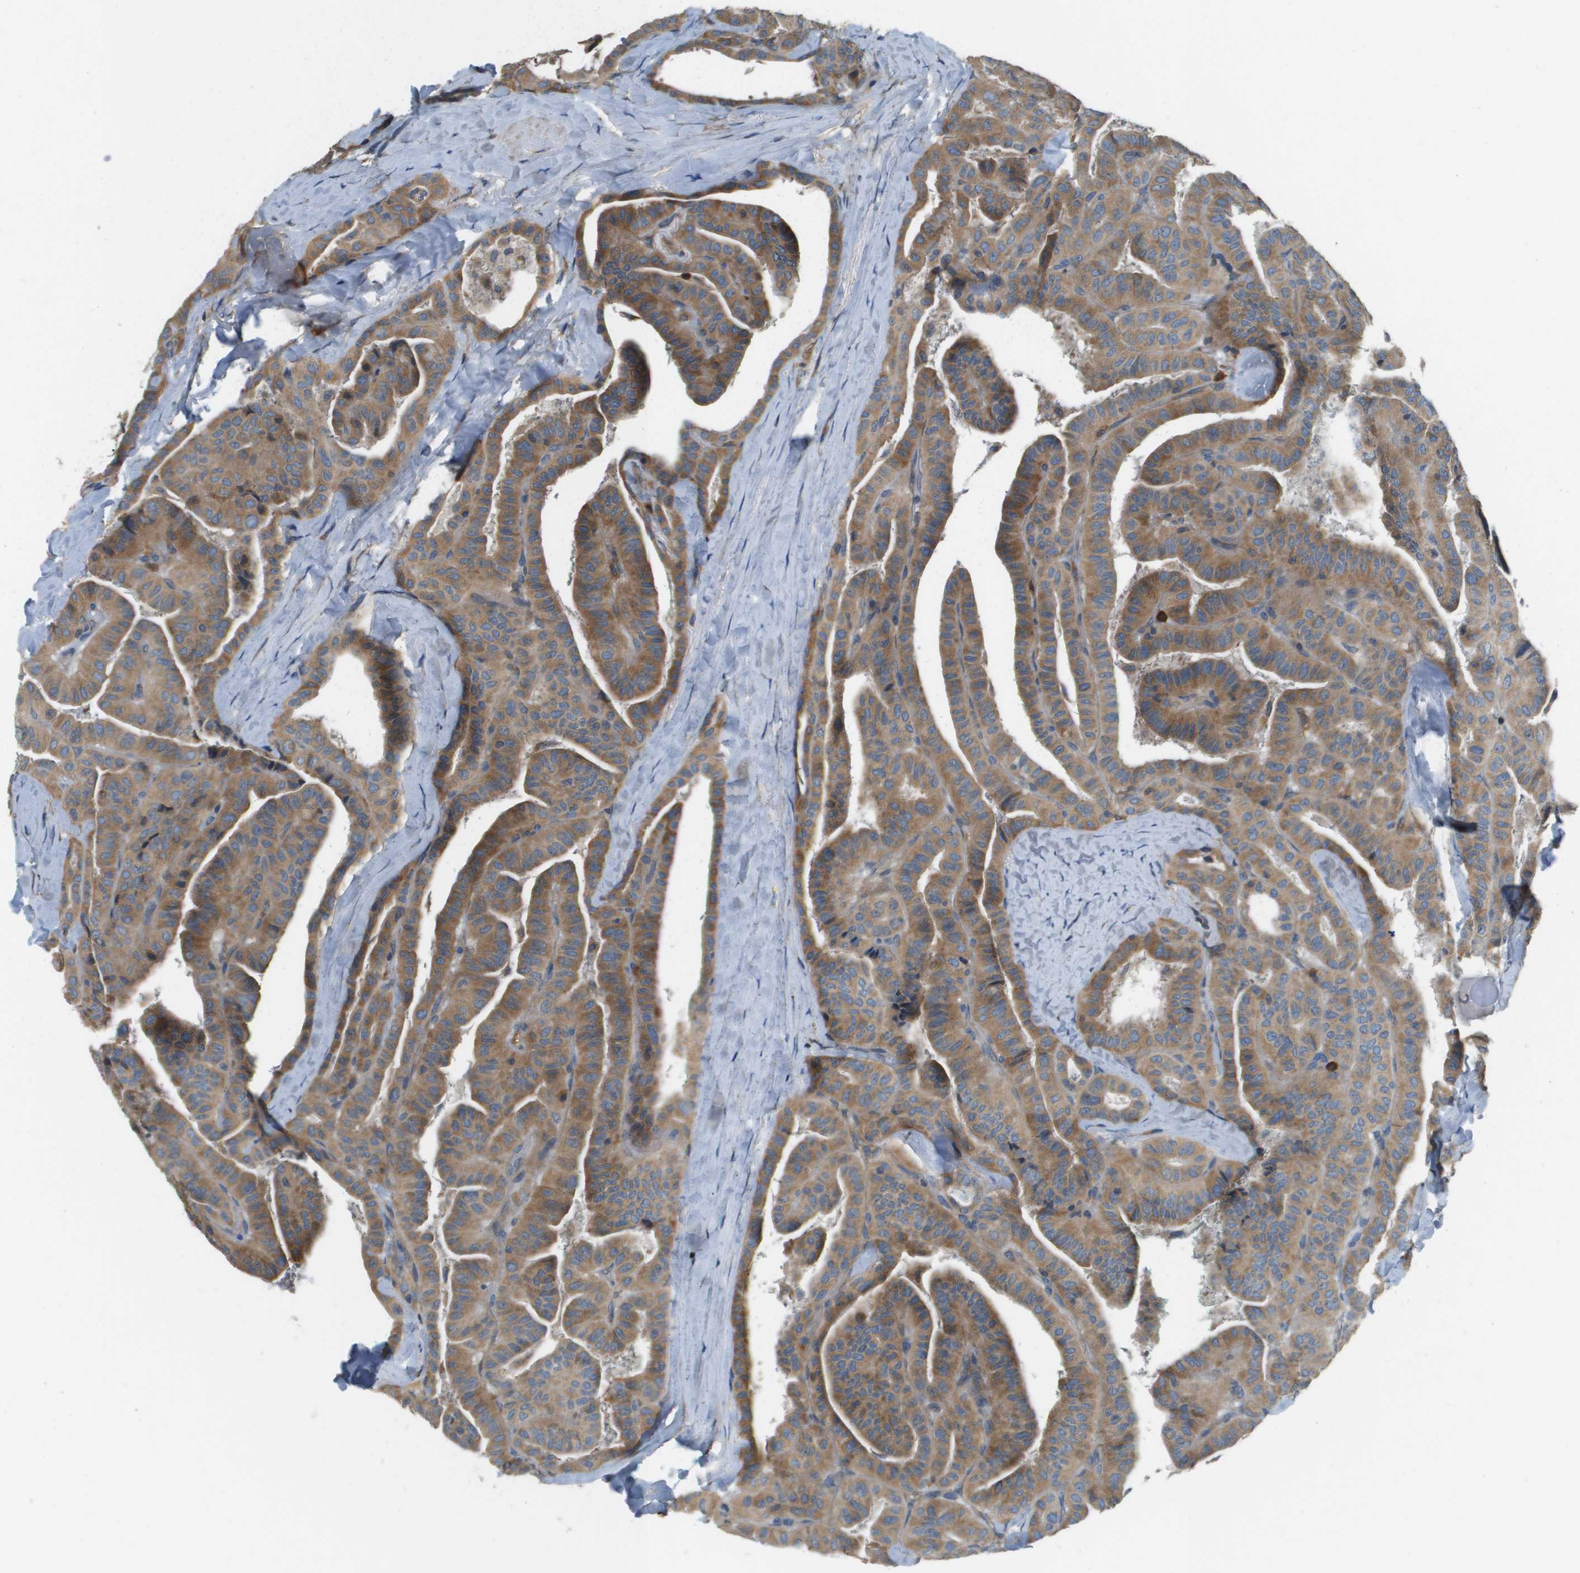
{"staining": {"intensity": "moderate", "quantity": ">75%", "location": "cytoplasmic/membranous"}, "tissue": "thyroid cancer", "cell_type": "Tumor cells", "image_type": "cancer", "snomed": [{"axis": "morphology", "description": "Papillary adenocarcinoma, NOS"}, {"axis": "topography", "description": "Thyroid gland"}], "caption": "Papillary adenocarcinoma (thyroid) stained for a protein (brown) shows moderate cytoplasmic/membranous positive positivity in approximately >75% of tumor cells.", "gene": "SAMSN1", "patient": {"sex": "male", "age": 77}}